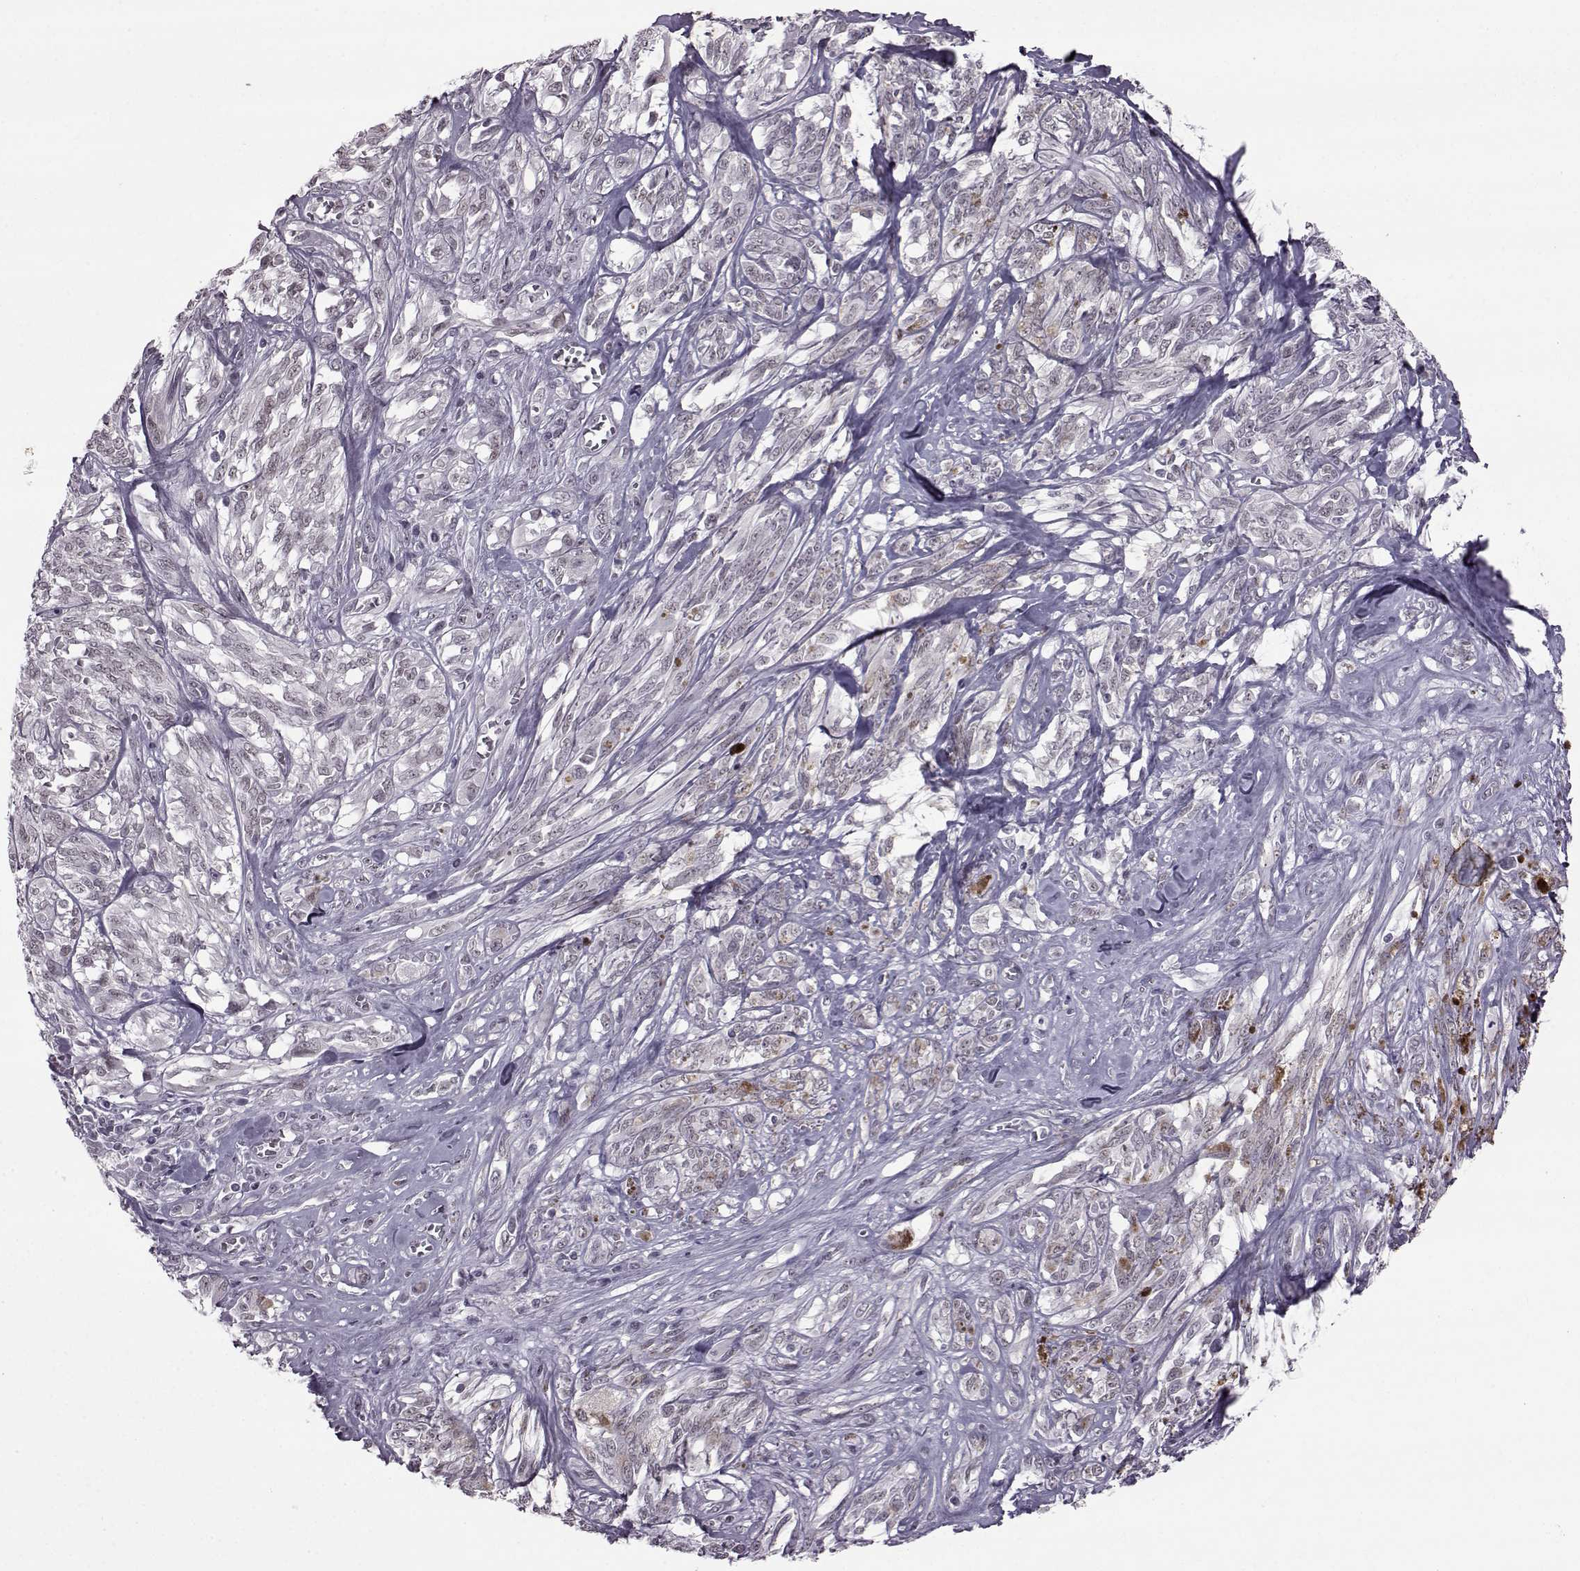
{"staining": {"intensity": "negative", "quantity": "none", "location": "none"}, "tissue": "melanoma", "cell_type": "Tumor cells", "image_type": "cancer", "snomed": [{"axis": "morphology", "description": "Malignant melanoma, NOS"}, {"axis": "topography", "description": "Skin"}], "caption": "Melanoma was stained to show a protein in brown. There is no significant expression in tumor cells.", "gene": "SLC28A2", "patient": {"sex": "female", "age": 91}}